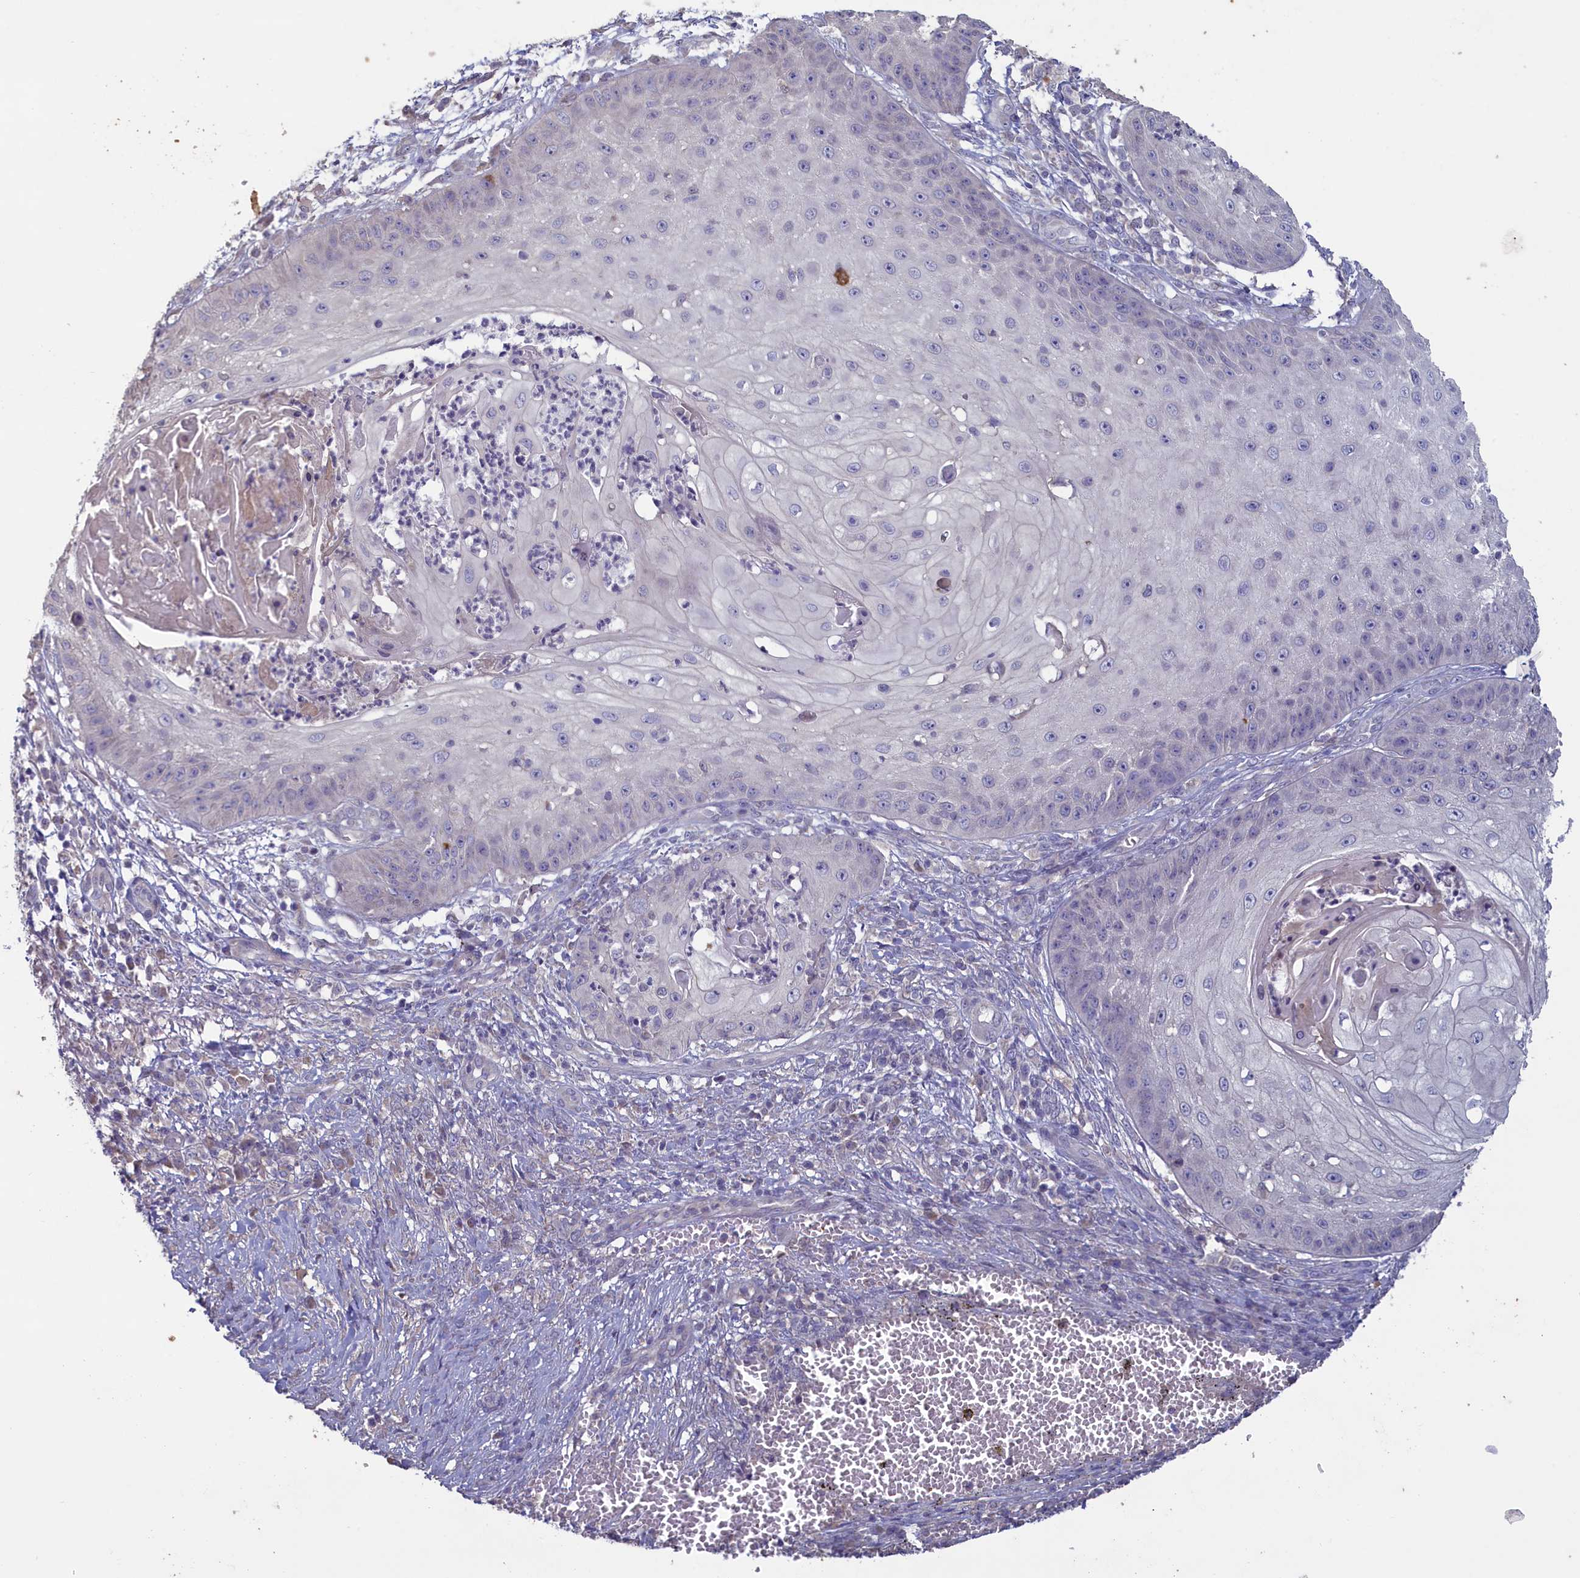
{"staining": {"intensity": "negative", "quantity": "none", "location": "none"}, "tissue": "skin cancer", "cell_type": "Tumor cells", "image_type": "cancer", "snomed": [{"axis": "morphology", "description": "Squamous cell carcinoma, NOS"}, {"axis": "topography", "description": "Skin"}], "caption": "Immunohistochemistry image of human skin squamous cell carcinoma stained for a protein (brown), which exhibits no positivity in tumor cells.", "gene": "ATF7IP2", "patient": {"sex": "male", "age": 70}}